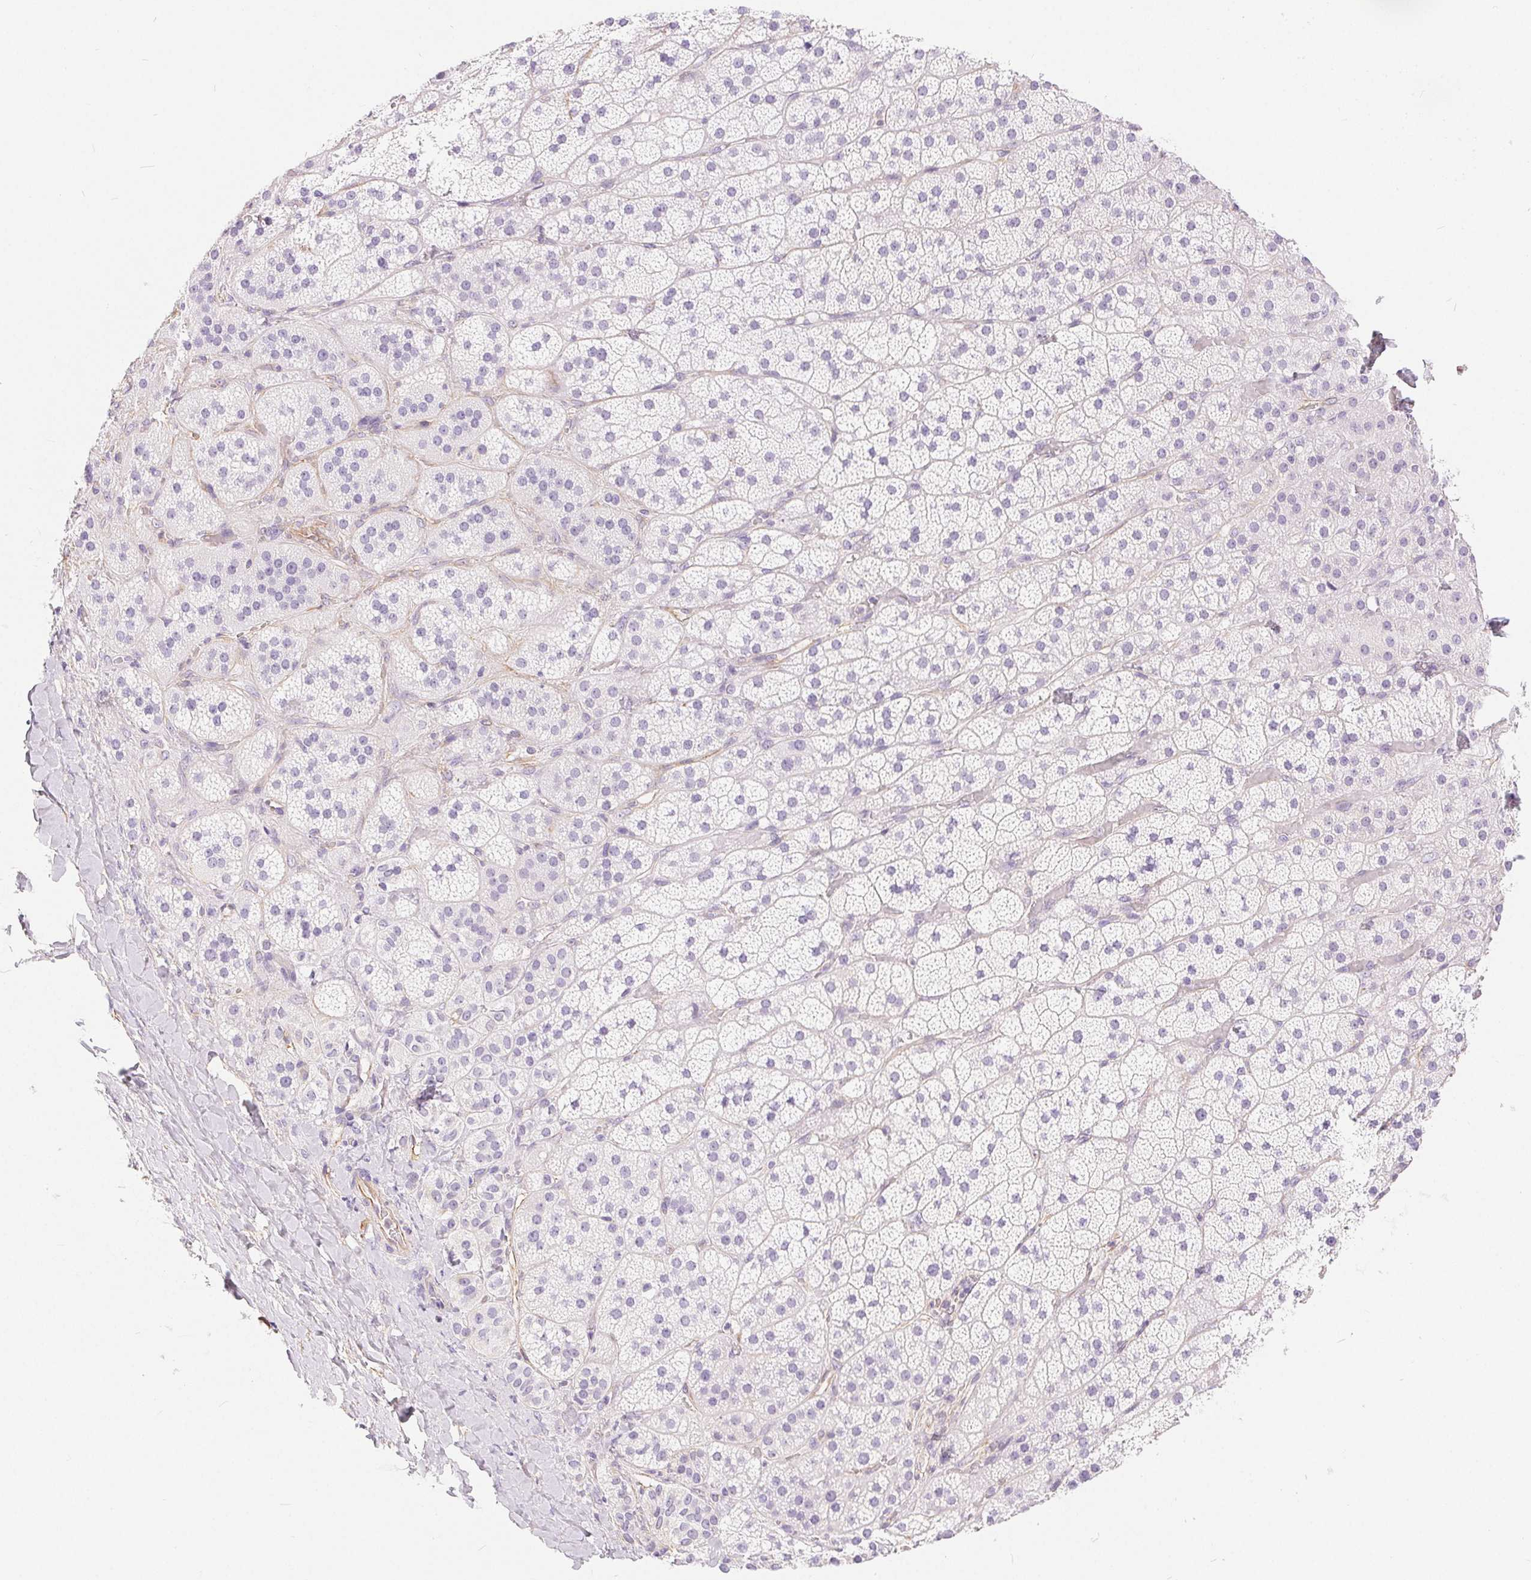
{"staining": {"intensity": "negative", "quantity": "none", "location": "none"}, "tissue": "adrenal gland", "cell_type": "Glandular cells", "image_type": "normal", "snomed": [{"axis": "morphology", "description": "Normal tissue, NOS"}, {"axis": "topography", "description": "Adrenal gland"}], "caption": "There is no significant positivity in glandular cells of adrenal gland. (Immunohistochemistry (ihc), brightfield microscopy, high magnification).", "gene": "GFAP", "patient": {"sex": "male", "age": 57}}